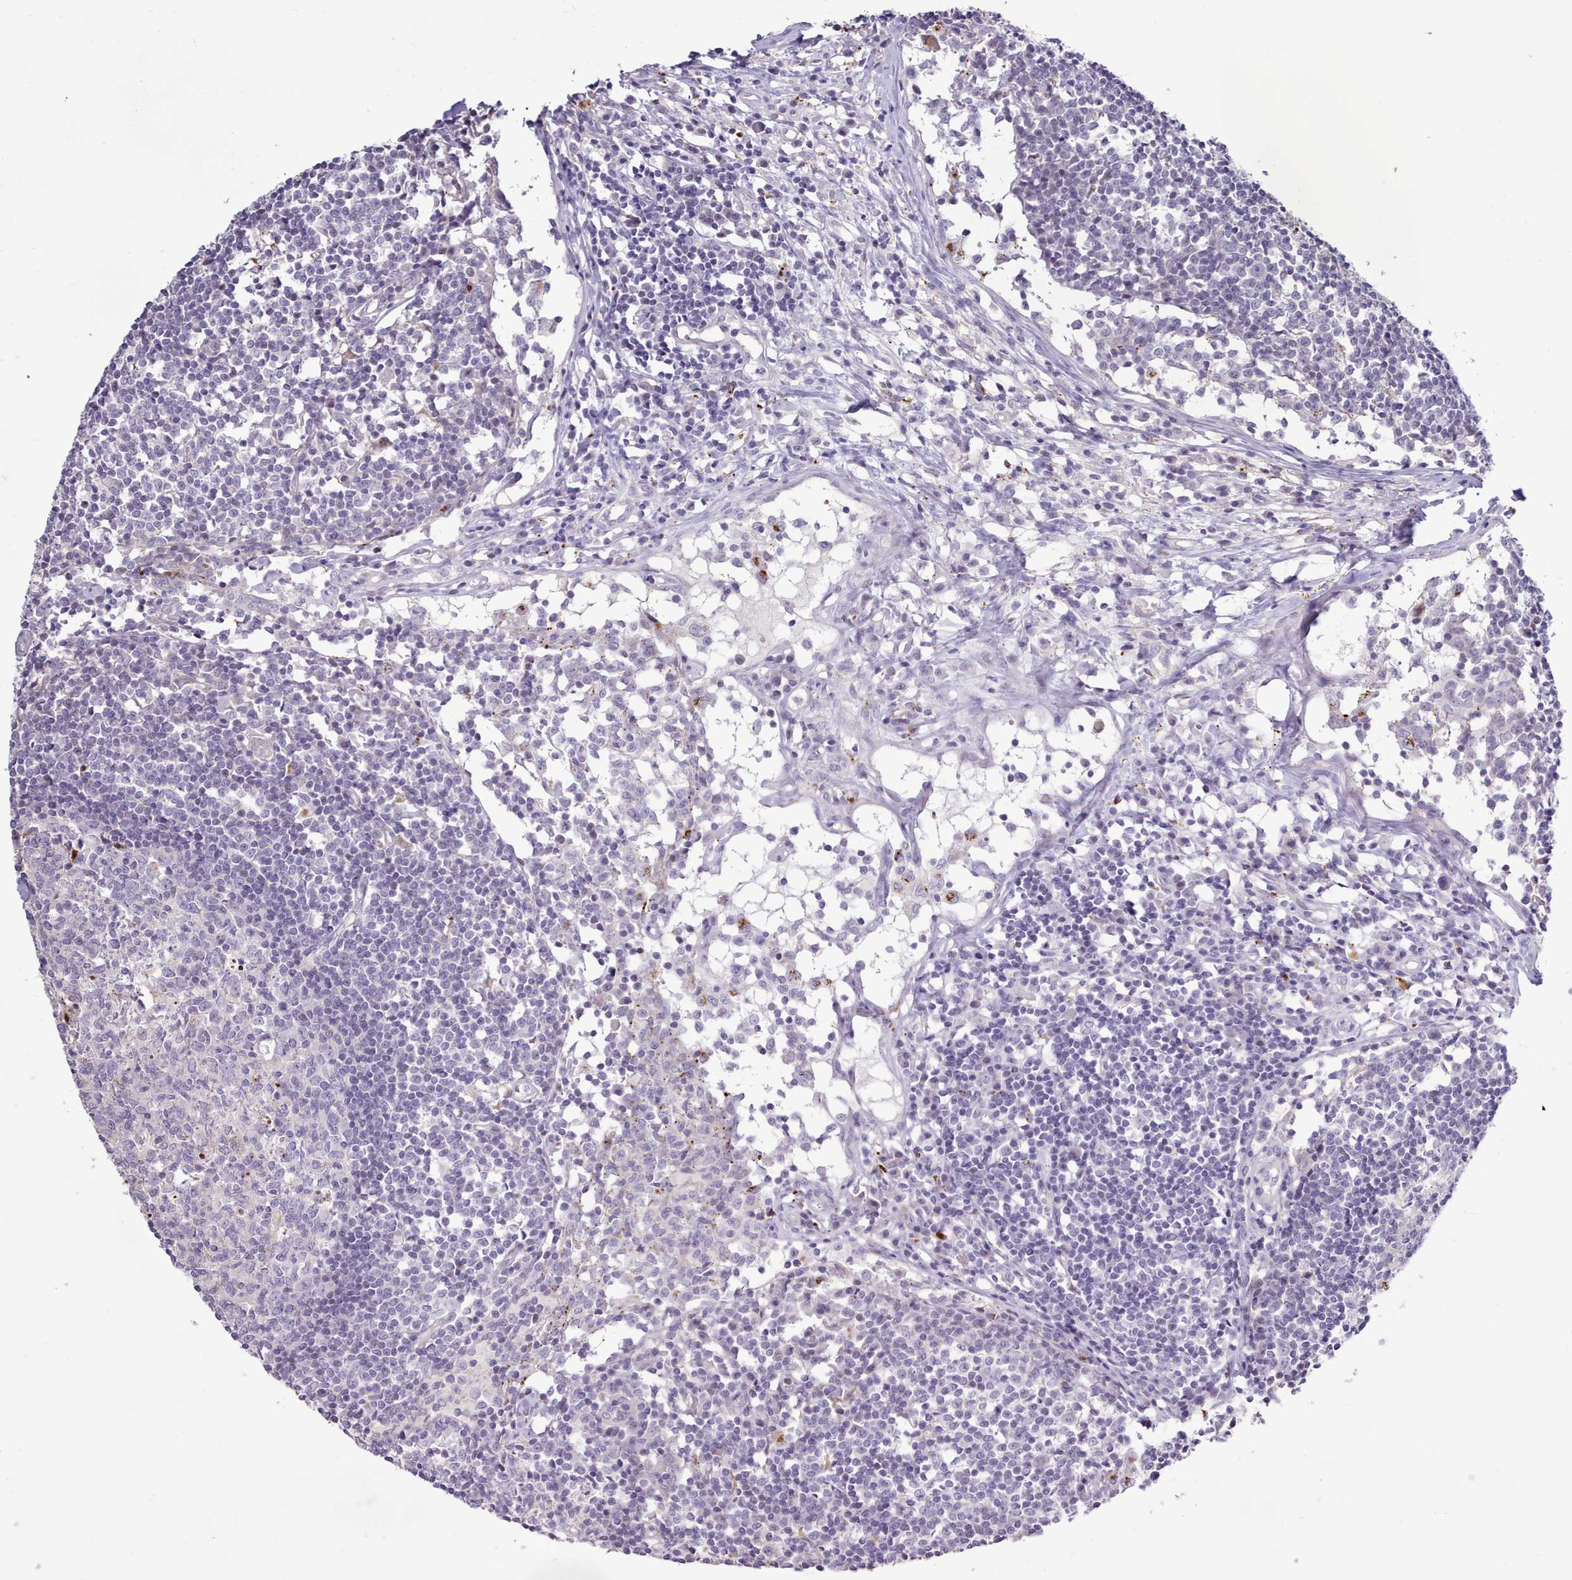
{"staining": {"intensity": "negative", "quantity": "none", "location": "none"}, "tissue": "lymph node", "cell_type": "Germinal center cells", "image_type": "normal", "snomed": [{"axis": "morphology", "description": "Normal tissue, NOS"}, {"axis": "topography", "description": "Lymph node"}], "caption": "Immunohistochemical staining of normal lymph node demonstrates no significant positivity in germinal center cells. (Immunohistochemistry (ihc), brightfield microscopy, high magnification).", "gene": "SRD5A1", "patient": {"sex": "female", "age": 55}}